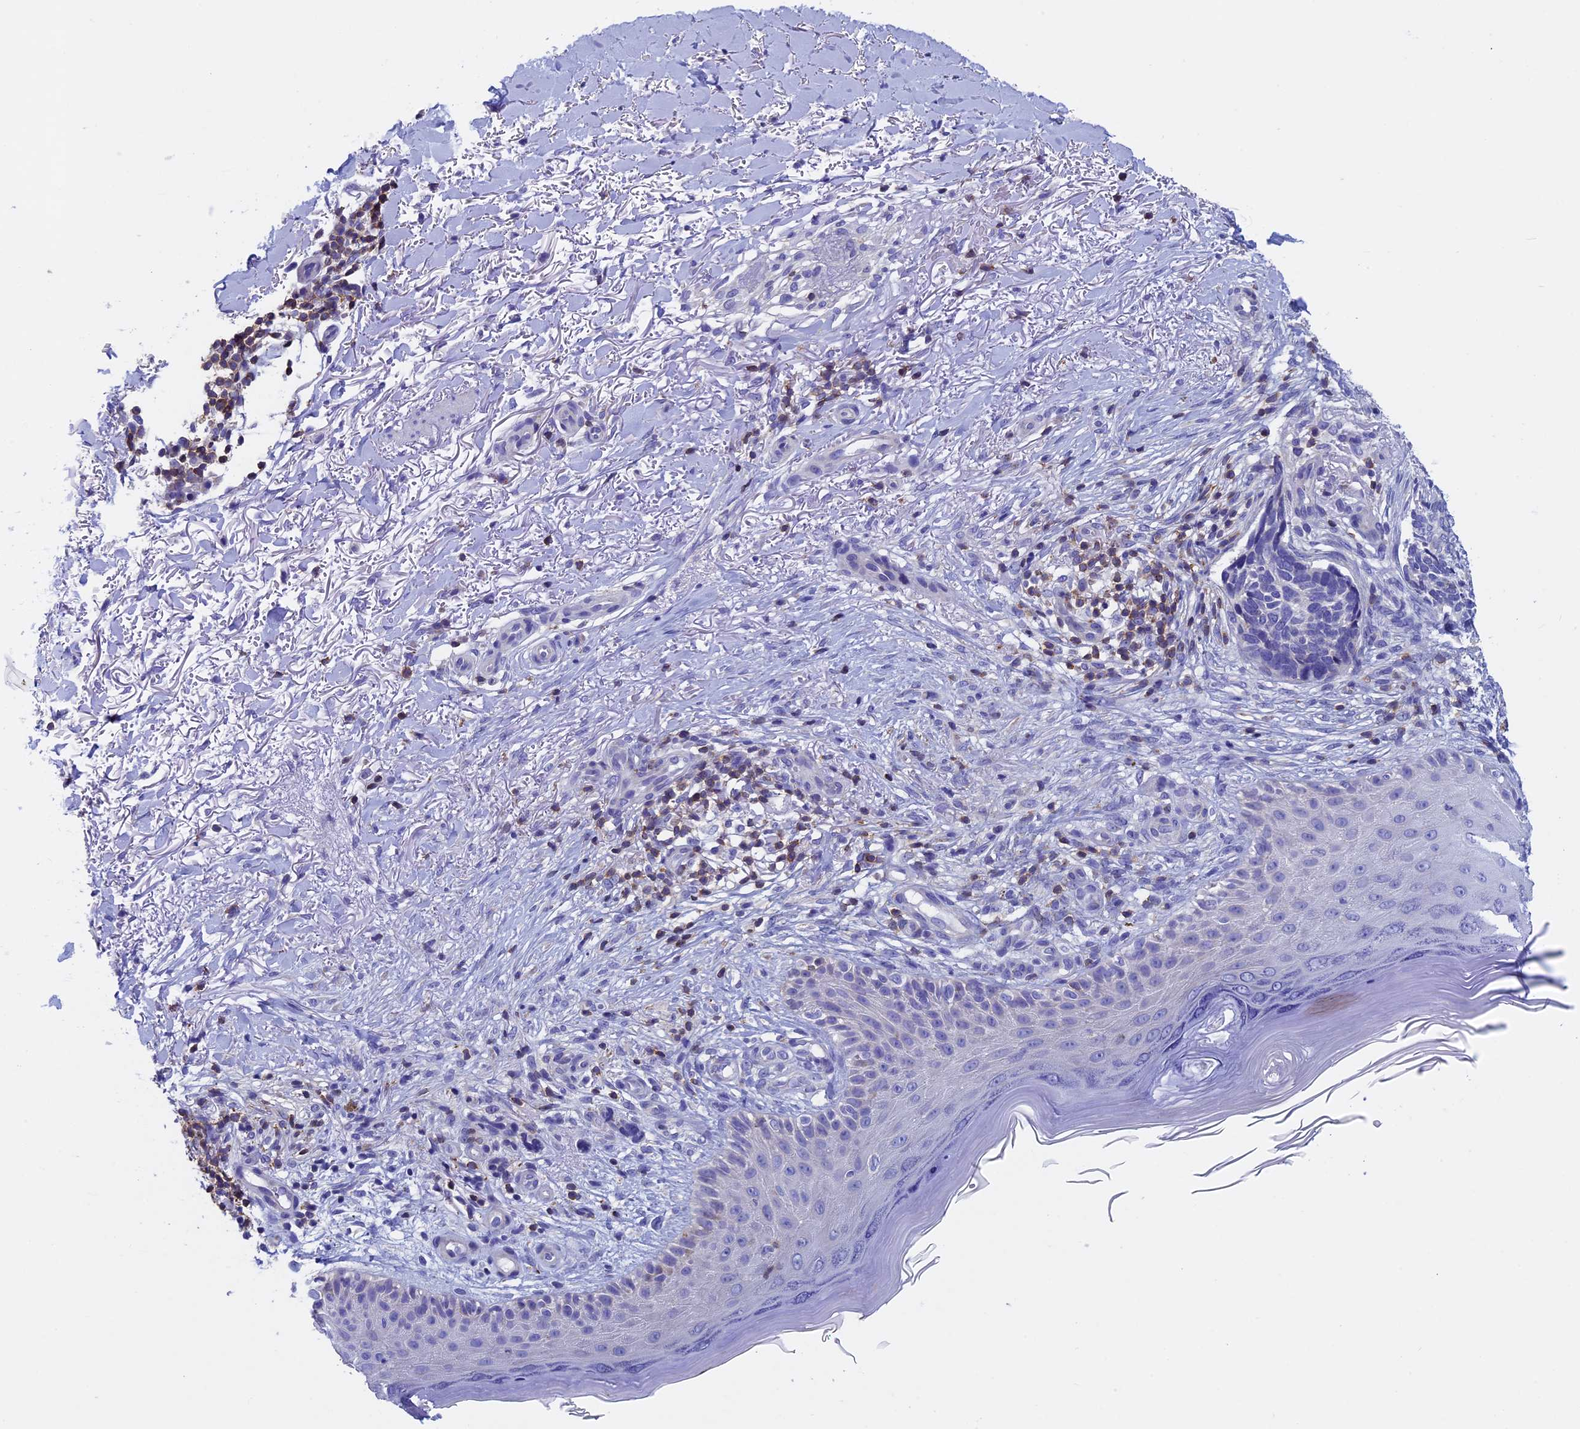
{"staining": {"intensity": "negative", "quantity": "none", "location": "none"}, "tissue": "skin cancer", "cell_type": "Tumor cells", "image_type": "cancer", "snomed": [{"axis": "morphology", "description": "Normal tissue, NOS"}, {"axis": "morphology", "description": "Basal cell carcinoma"}, {"axis": "topography", "description": "Skin"}], "caption": "Tumor cells are negative for protein expression in human skin cancer. The staining is performed using DAB brown chromogen with nuclei counter-stained in using hematoxylin.", "gene": "SEPTIN1", "patient": {"sex": "female", "age": 67}}